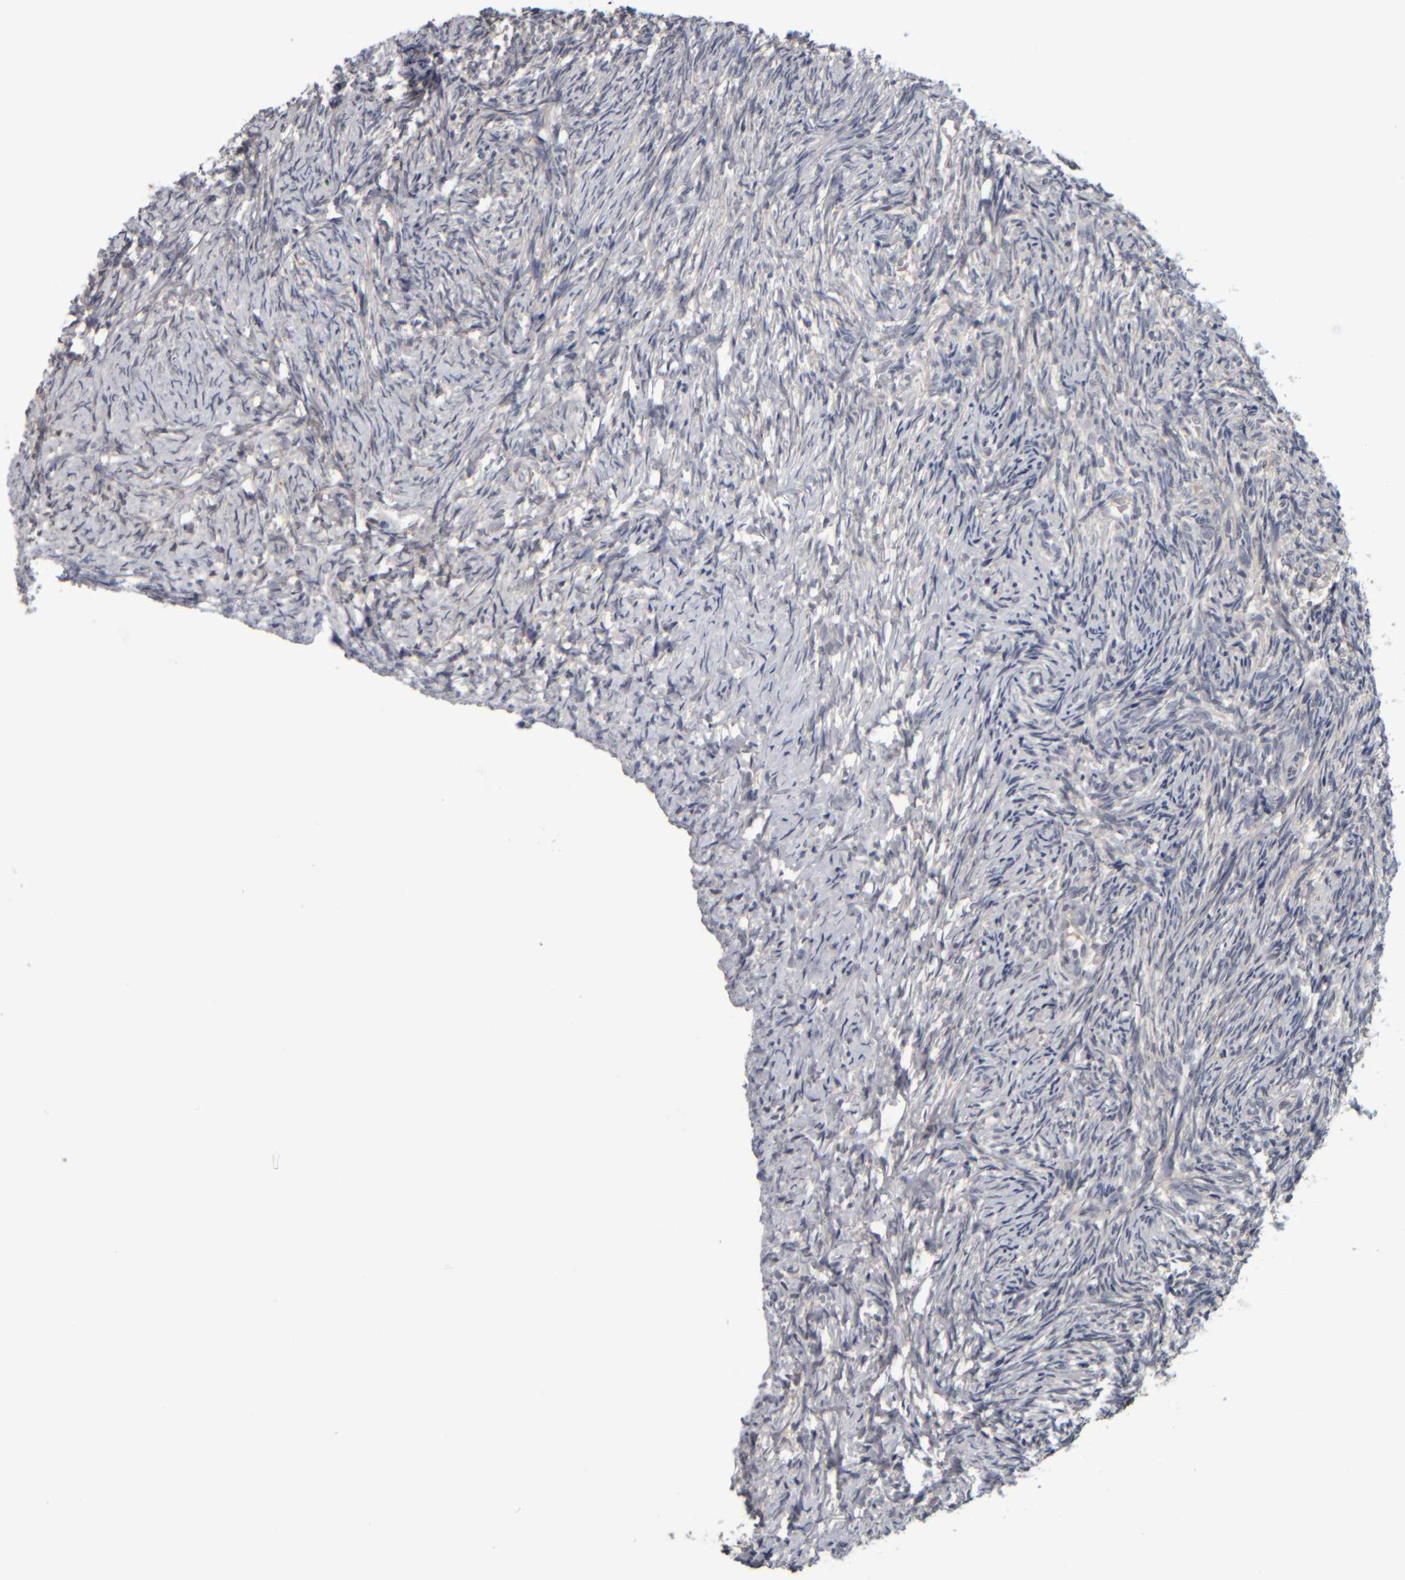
{"staining": {"intensity": "negative", "quantity": "none", "location": "none"}, "tissue": "ovary", "cell_type": "Follicle cells", "image_type": "normal", "snomed": [{"axis": "morphology", "description": "Normal tissue, NOS"}, {"axis": "topography", "description": "Ovary"}], "caption": "This is a image of IHC staining of normal ovary, which shows no expression in follicle cells.", "gene": "COL14A1", "patient": {"sex": "female", "age": 41}}